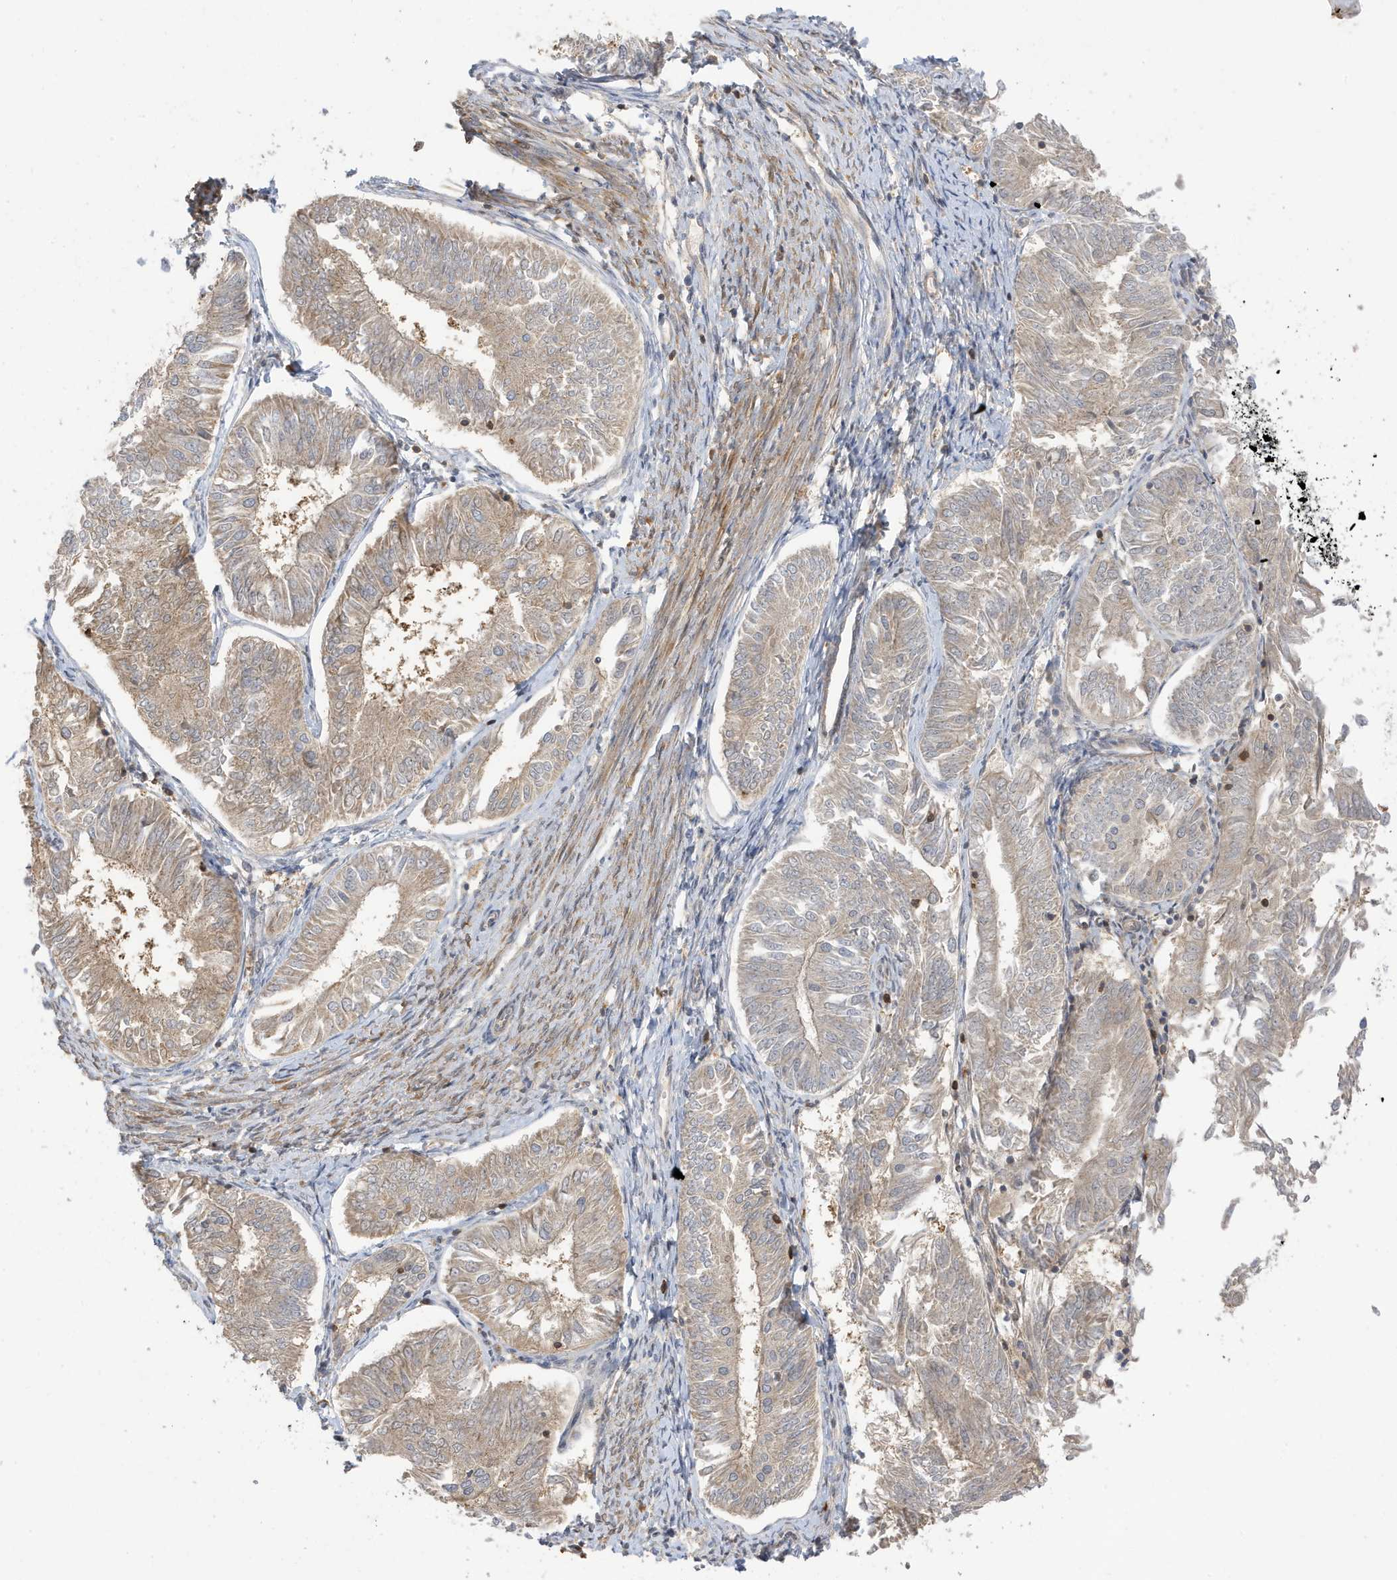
{"staining": {"intensity": "weak", "quantity": ">75%", "location": "cytoplasmic/membranous"}, "tissue": "endometrial cancer", "cell_type": "Tumor cells", "image_type": "cancer", "snomed": [{"axis": "morphology", "description": "Adenocarcinoma, NOS"}, {"axis": "topography", "description": "Endometrium"}], "caption": "IHC (DAB) staining of endometrial adenocarcinoma demonstrates weak cytoplasmic/membranous protein positivity in approximately >75% of tumor cells.", "gene": "TAB3", "patient": {"sex": "female", "age": 58}}